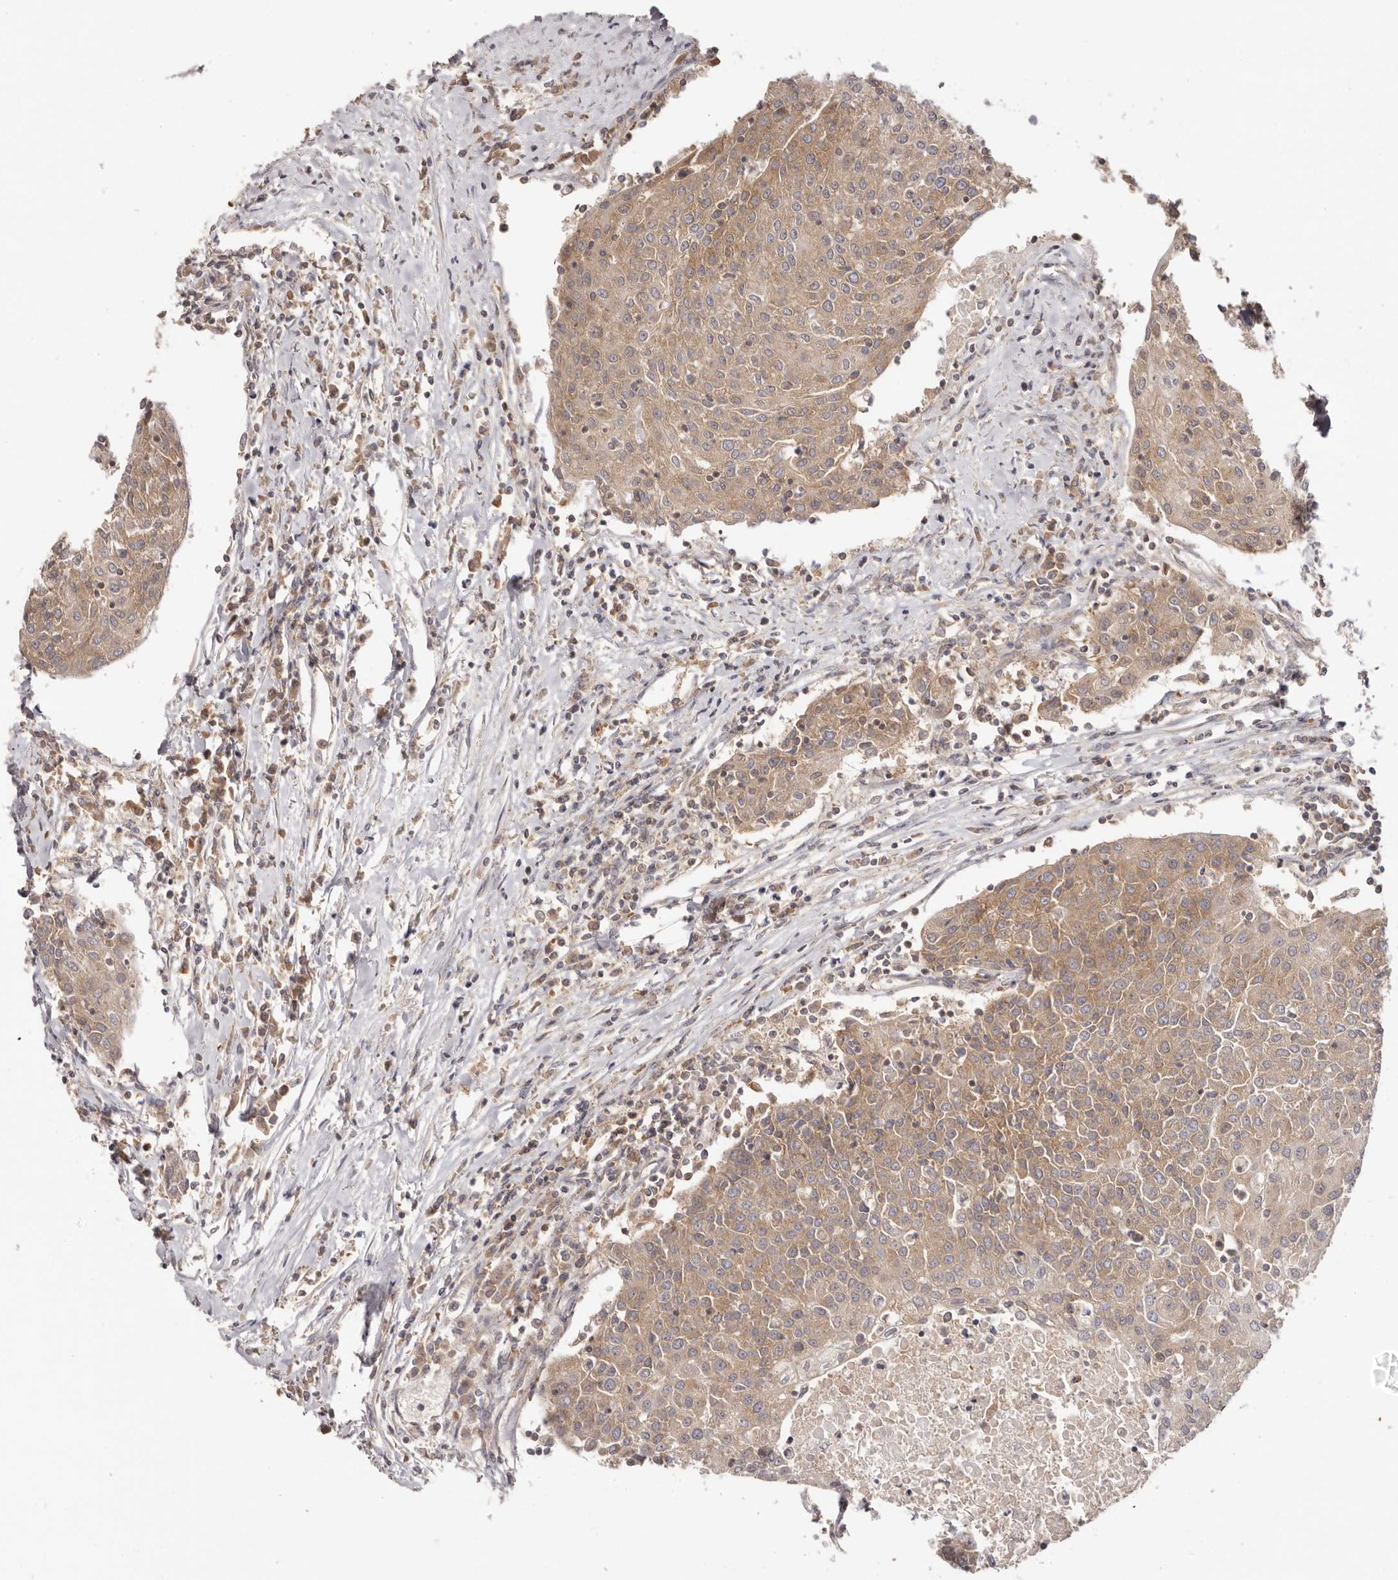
{"staining": {"intensity": "moderate", "quantity": ">75%", "location": "cytoplasmic/membranous"}, "tissue": "urothelial cancer", "cell_type": "Tumor cells", "image_type": "cancer", "snomed": [{"axis": "morphology", "description": "Urothelial carcinoma, High grade"}, {"axis": "topography", "description": "Urinary bladder"}], "caption": "A micrograph of urothelial carcinoma (high-grade) stained for a protein exhibits moderate cytoplasmic/membranous brown staining in tumor cells. The protein of interest is shown in brown color, while the nuclei are stained blue.", "gene": "EEF1E1", "patient": {"sex": "female", "age": 85}}